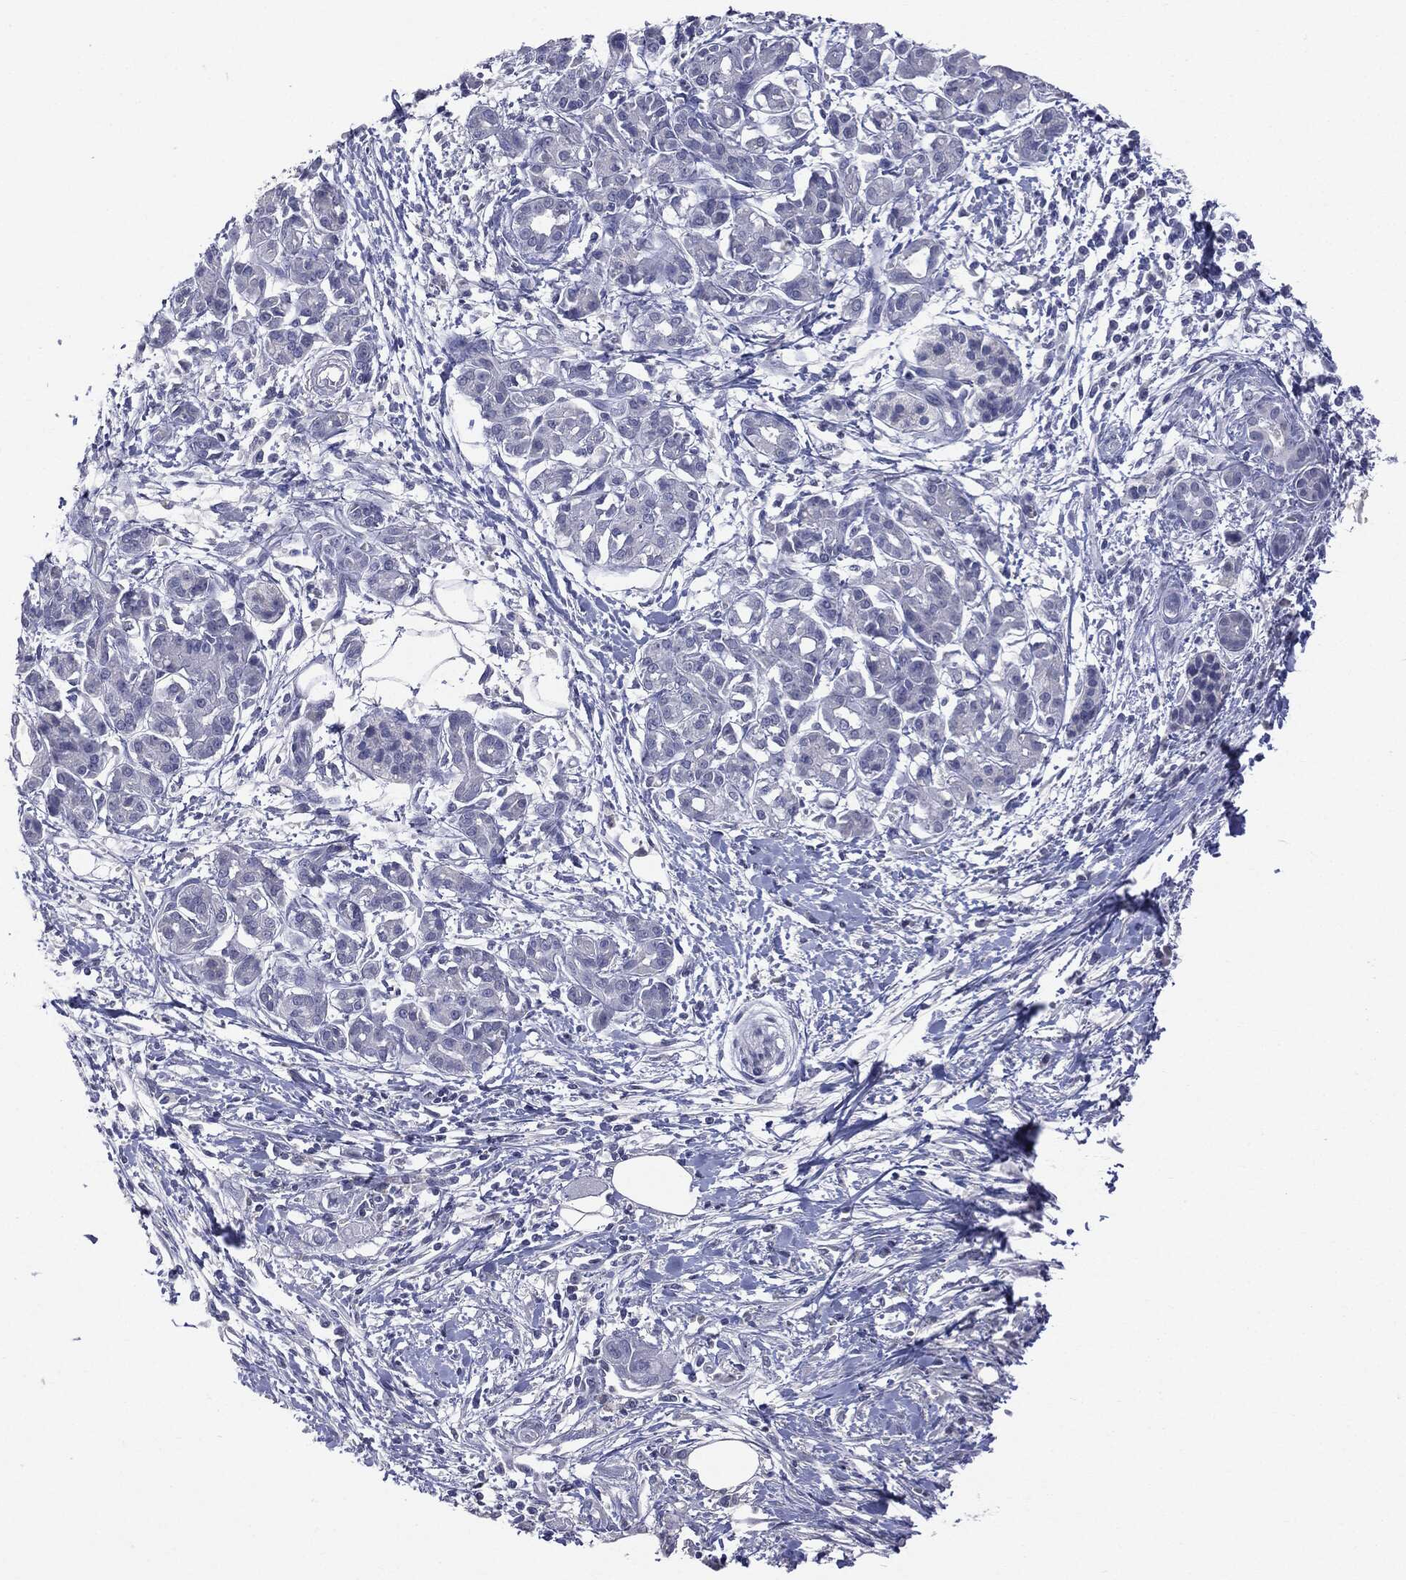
{"staining": {"intensity": "negative", "quantity": "none", "location": "none"}, "tissue": "pancreatic cancer", "cell_type": "Tumor cells", "image_type": "cancer", "snomed": [{"axis": "morphology", "description": "Adenocarcinoma, NOS"}, {"axis": "topography", "description": "Pancreas"}], "caption": "Immunohistochemistry (IHC) image of pancreatic adenocarcinoma stained for a protein (brown), which exhibits no staining in tumor cells.", "gene": "TSHB", "patient": {"sex": "male", "age": 72}}